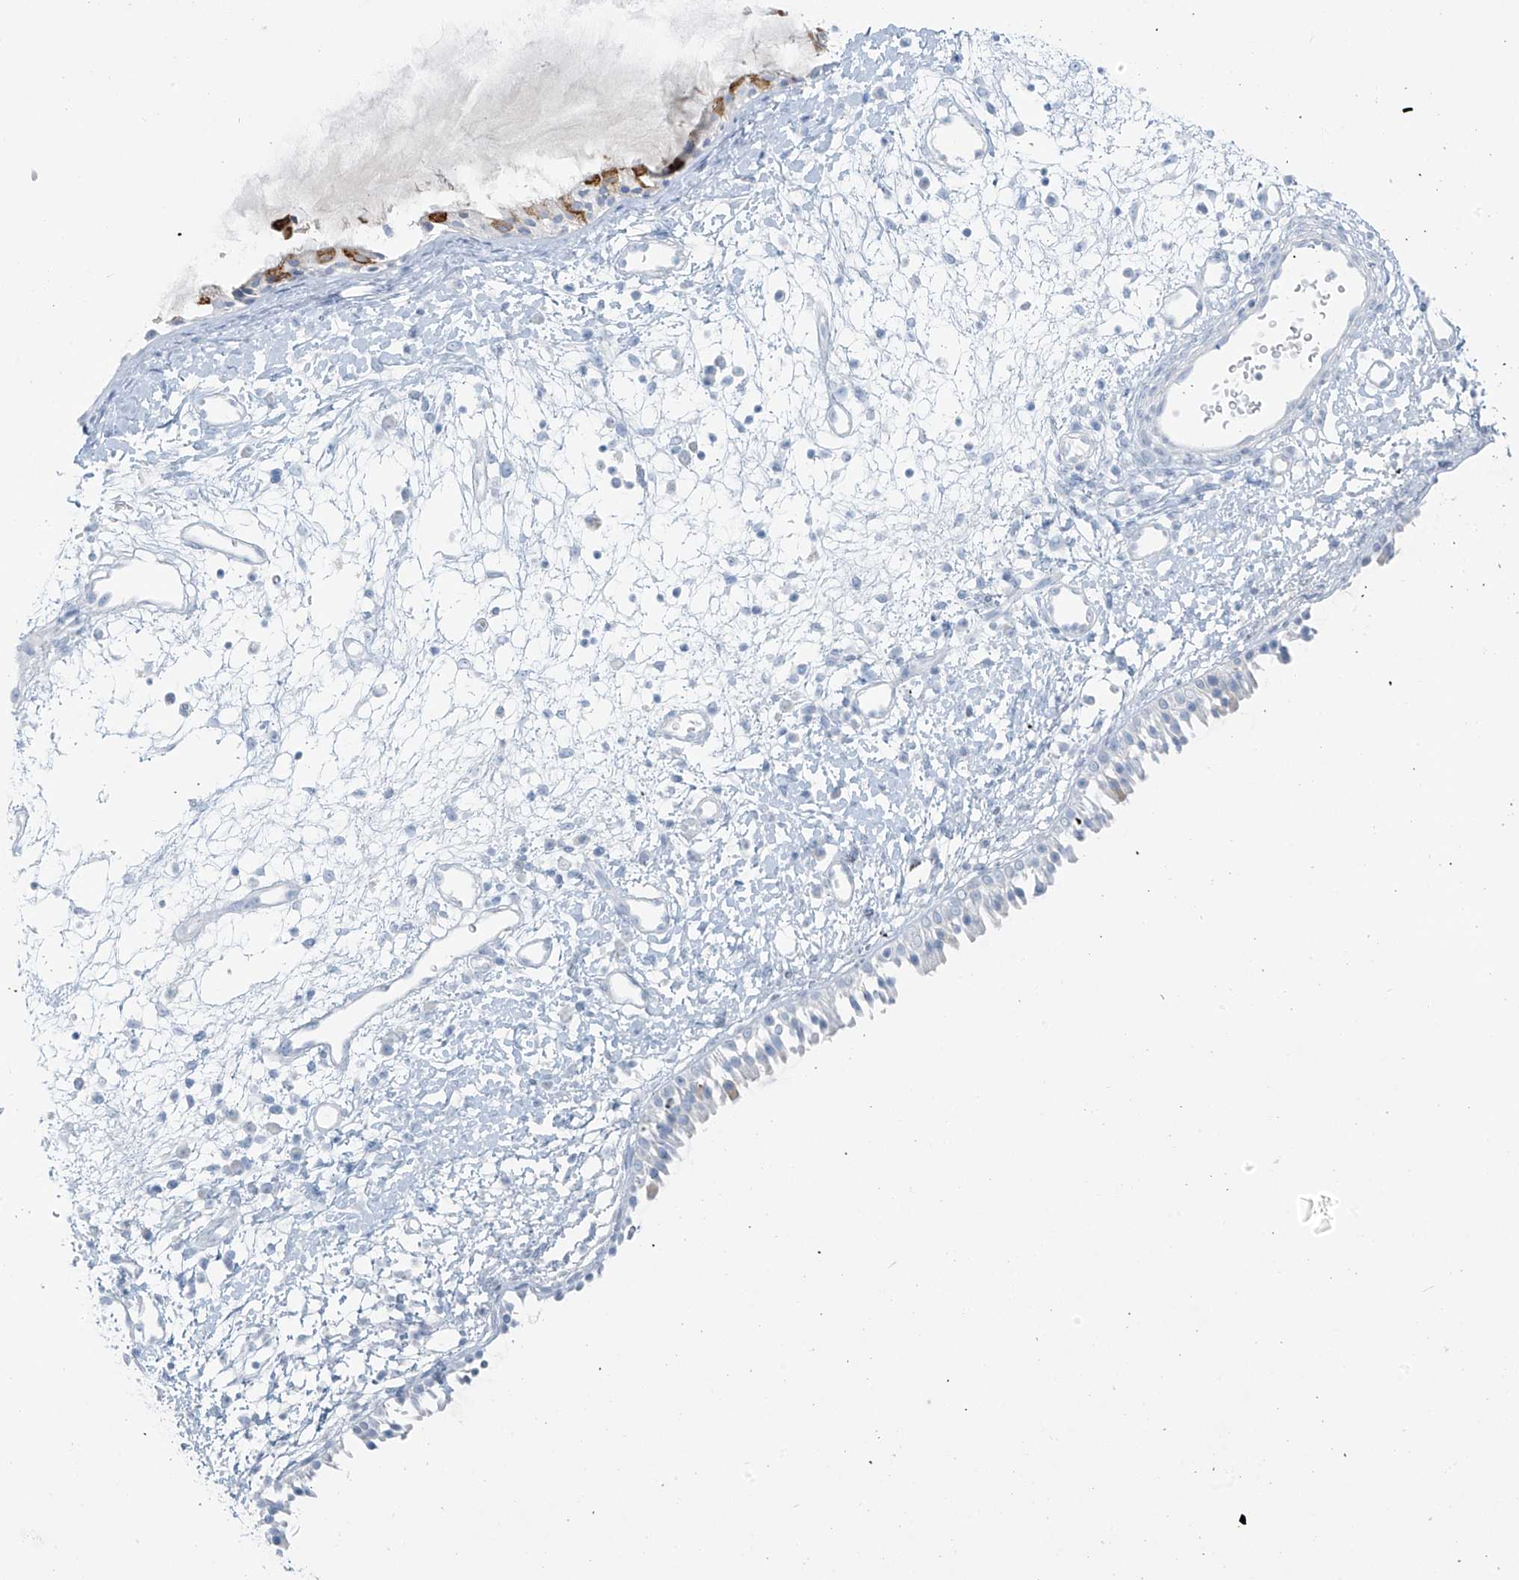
{"staining": {"intensity": "moderate", "quantity": "25%-75%", "location": "cytoplasmic/membranous"}, "tissue": "nasopharynx", "cell_type": "Respiratory epithelial cells", "image_type": "normal", "snomed": [{"axis": "morphology", "description": "Normal tissue, NOS"}, {"axis": "topography", "description": "Nasopharynx"}], "caption": "Human nasopharynx stained with a brown dye reveals moderate cytoplasmic/membranous positive positivity in approximately 25%-75% of respiratory epithelial cells.", "gene": "SLC25A43", "patient": {"sex": "male", "age": 22}}